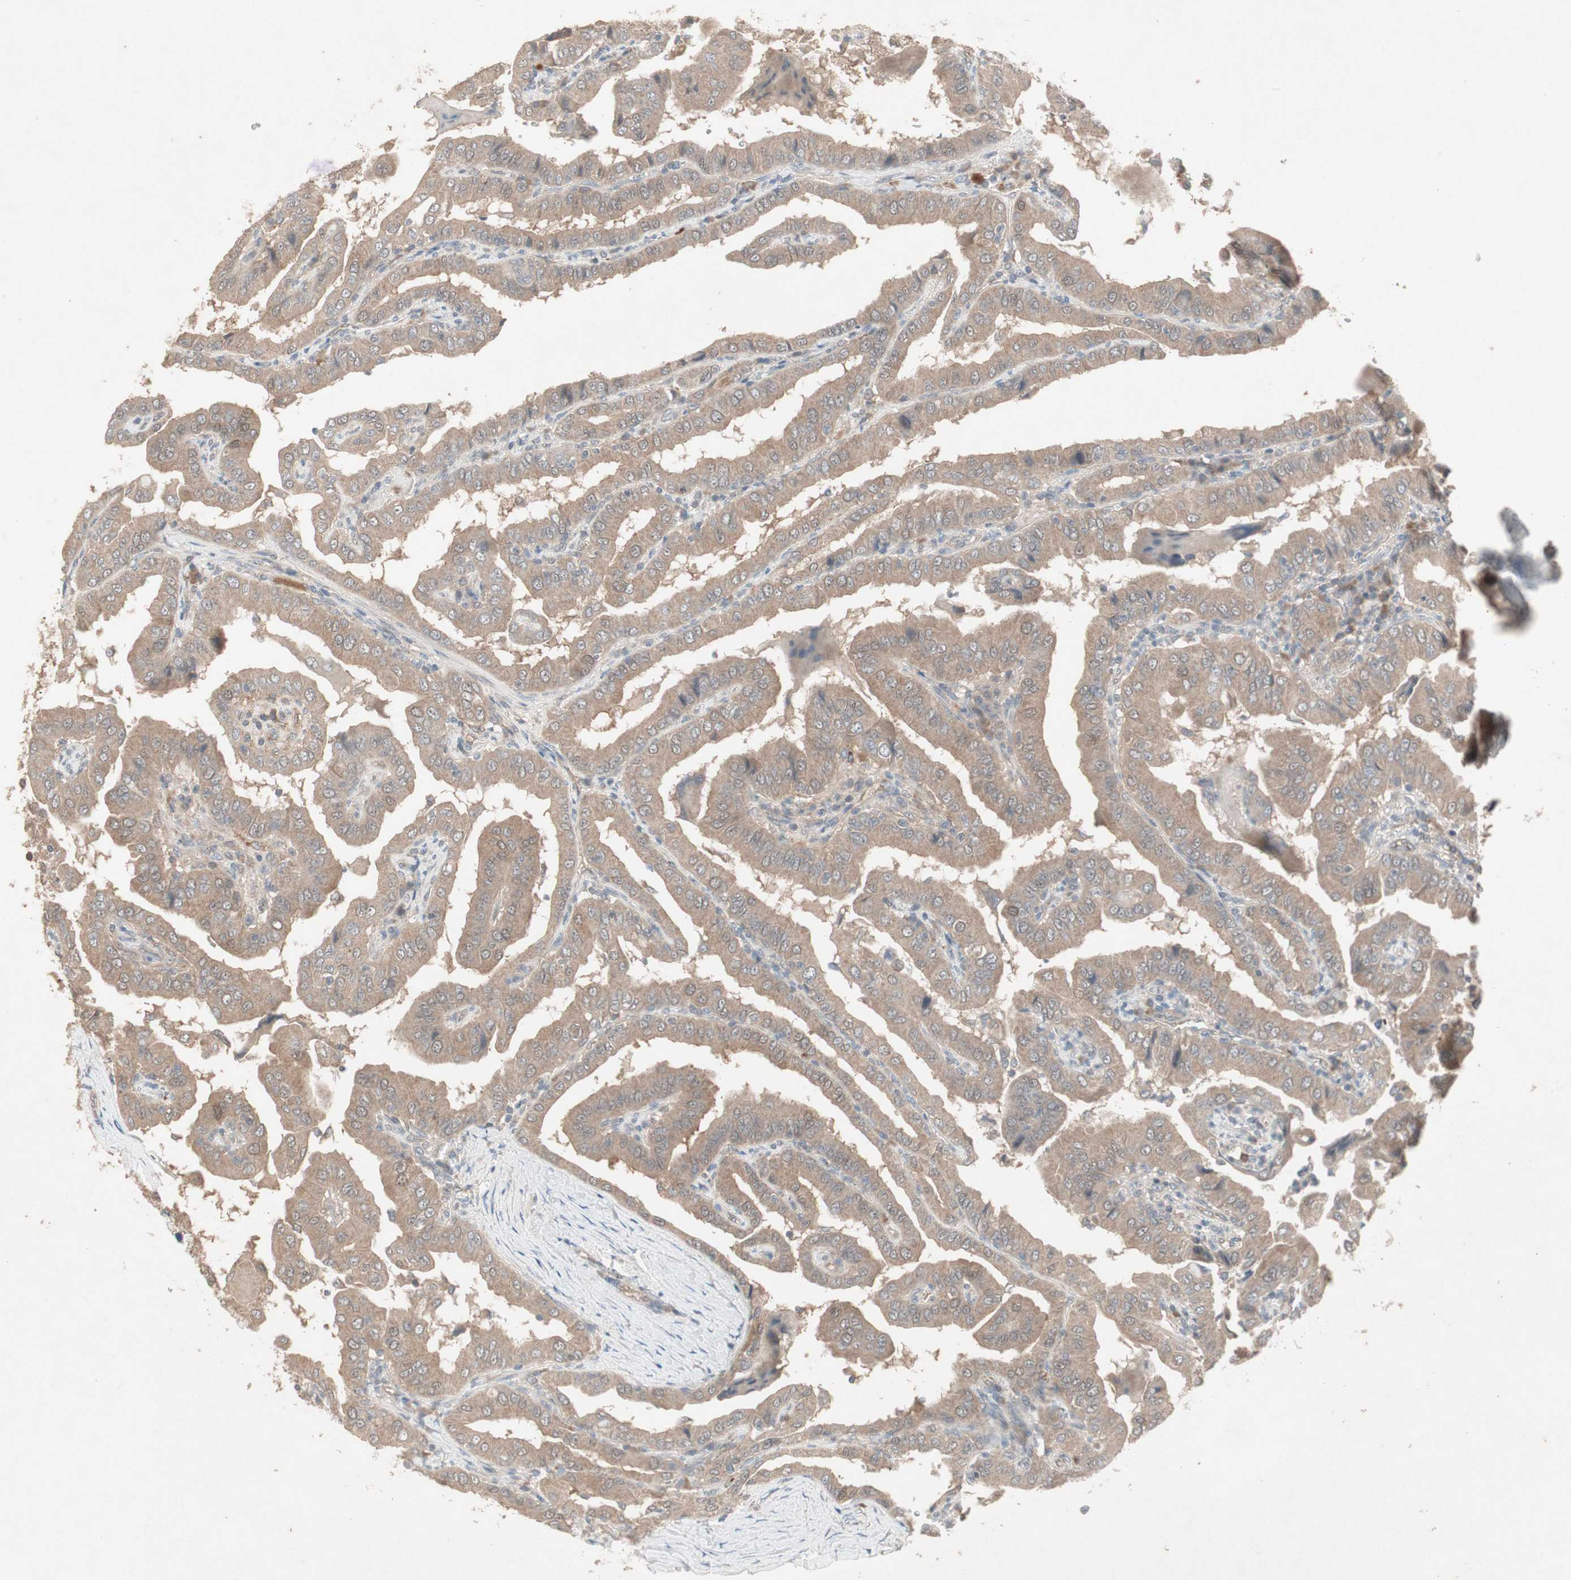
{"staining": {"intensity": "moderate", "quantity": ">75%", "location": "cytoplasmic/membranous"}, "tissue": "thyroid cancer", "cell_type": "Tumor cells", "image_type": "cancer", "snomed": [{"axis": "morphology", "description": "Papillary adenocarcinoma, NOS"}, {"axis": "topography", "description": "Thyroid gland"}], "caption": "A brown stain highlights moderate cytoplasmic/membranous positivity of a protein in human thyroid cancer tumor cells.", "gene": "JMJD7-PLA2G4B", "patient": {"sex": "male", "age": 33}}